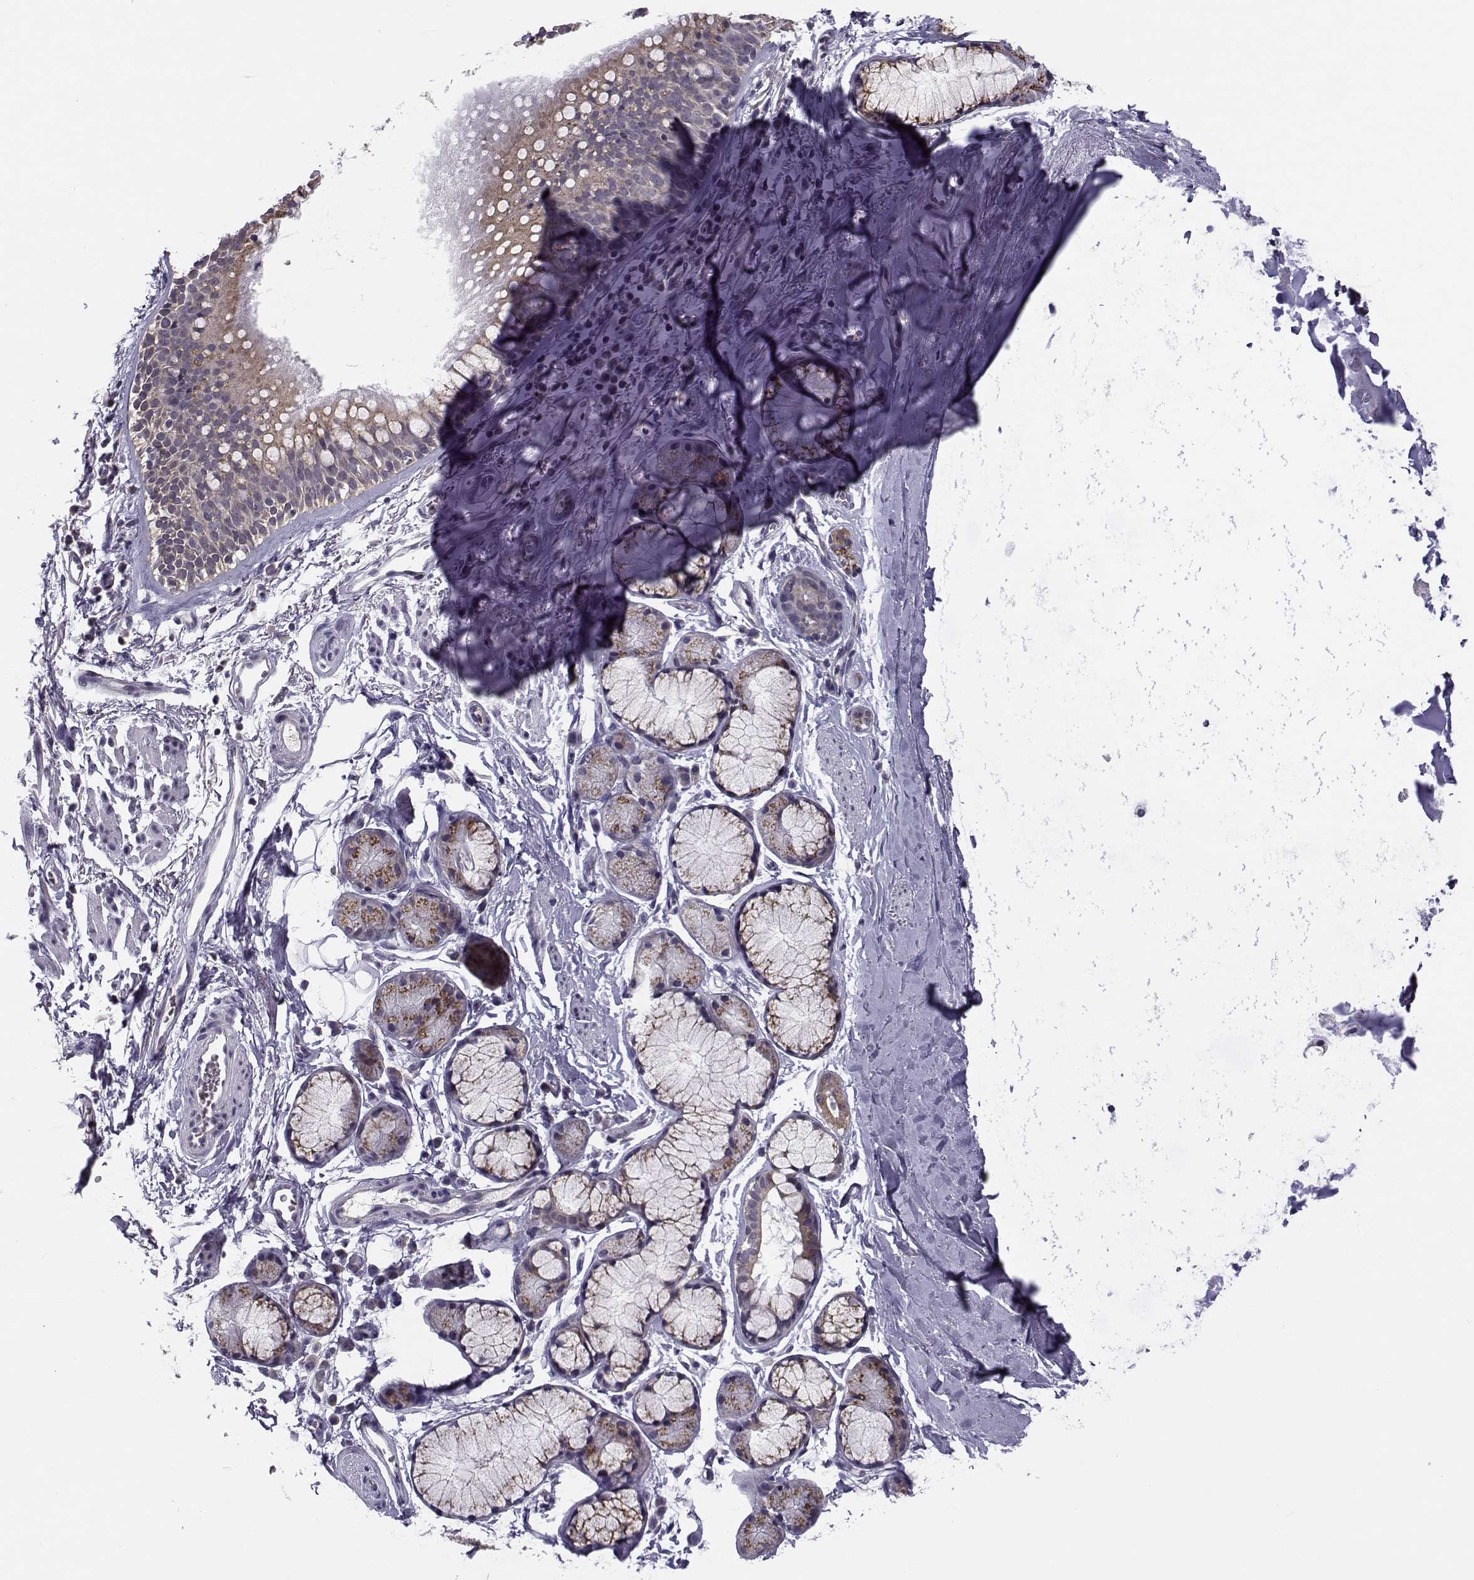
{"staining": {"intensity": "negative", "quantity": "none", "location": "none"}, "tissue": "soft tissue", "cell_type": "Chondrocytes", "image_type": "normal", "snomed": [{"axis": "morphology", "description": "Normal tissue, NOS"}, {"axis": "topography", "description": "Cartilage tissue"}, {"axis": "topography", "description": "Bronchus"}], "caption": "Histopathology image shows no significant protein expression in chondrocytes of unremarkable soft tissue. Nuclei are stained in blue.", "gene": "ANGPT1", "patient": {"sex": "female", "age": 79}}